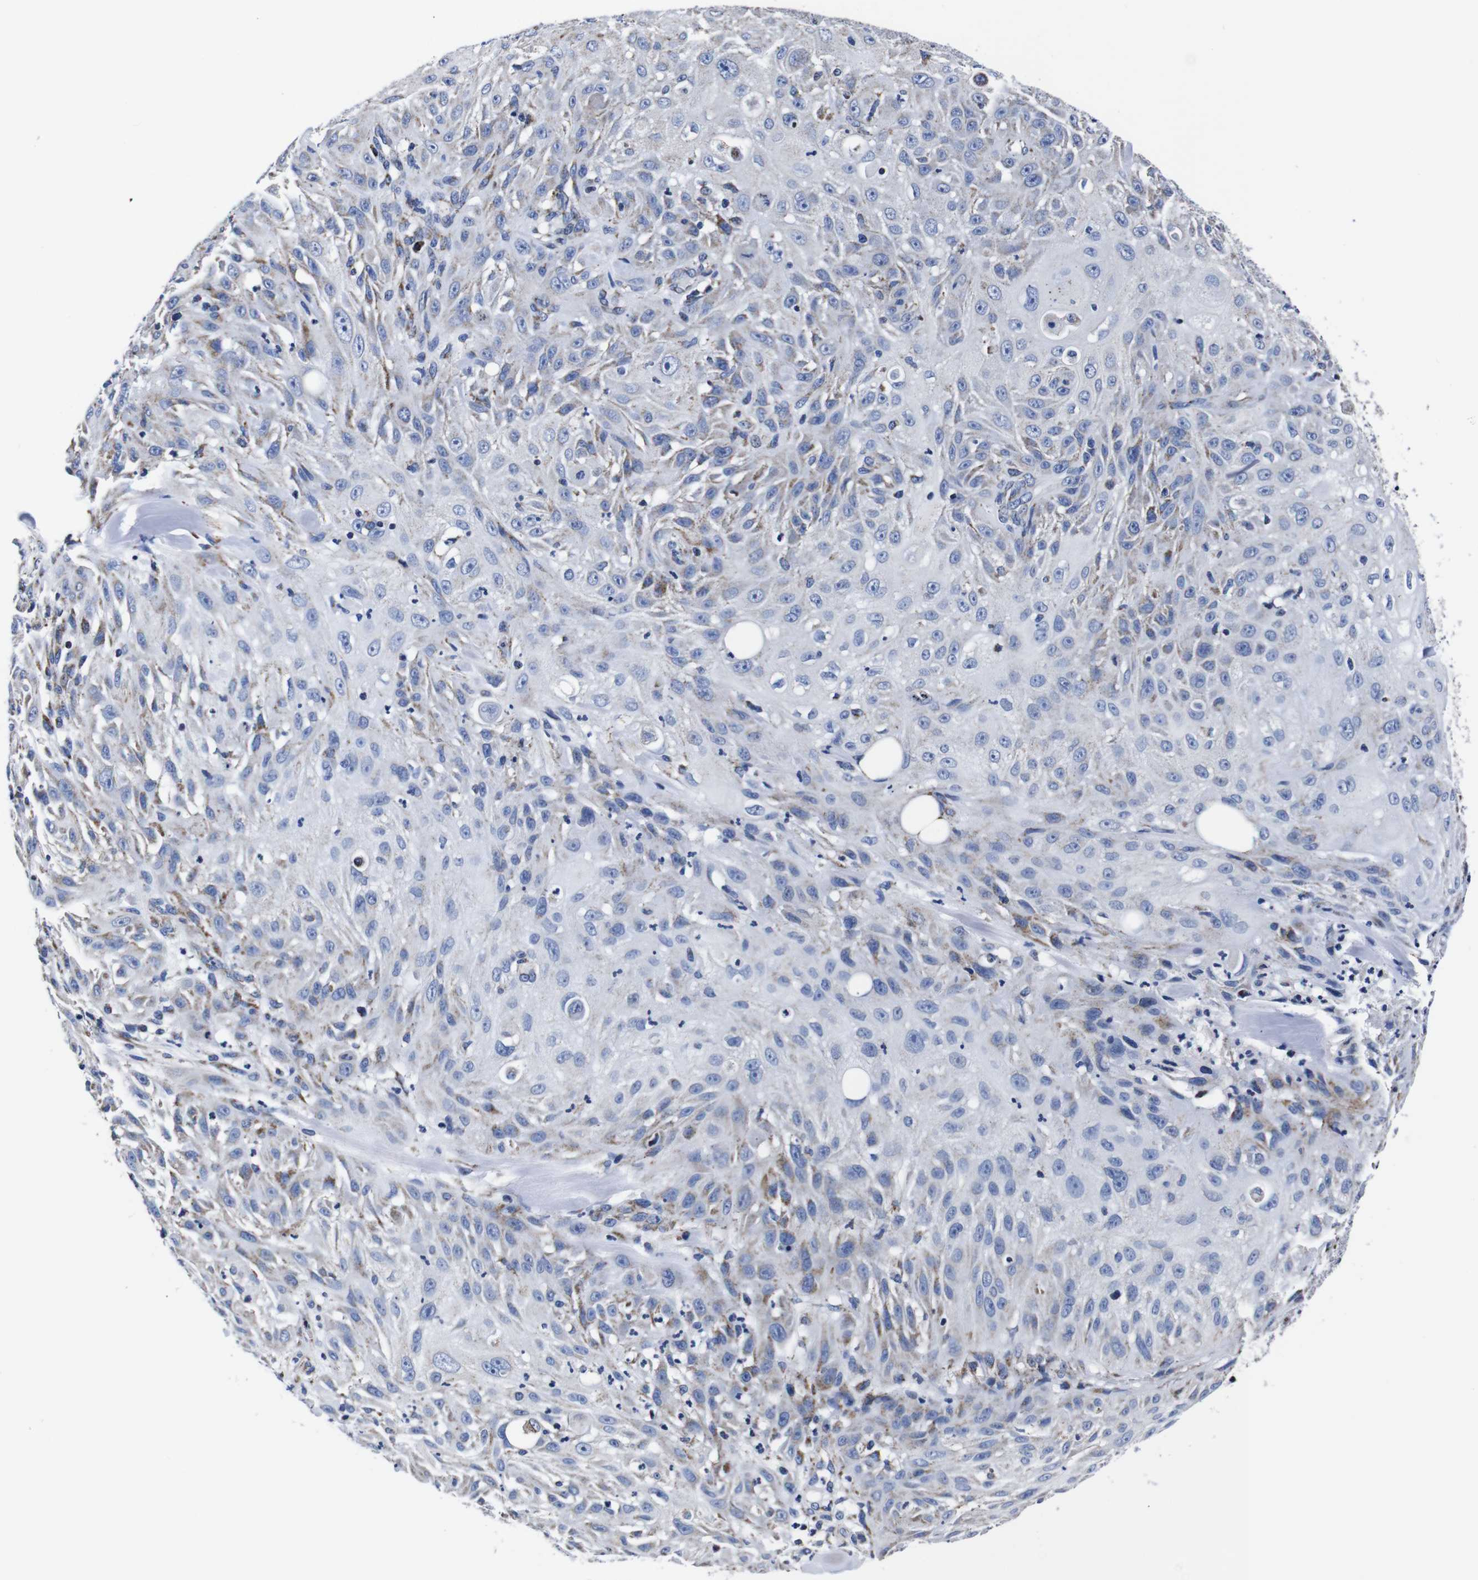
{"staining": {"intensity": "weak", "quantity": "<25%", "location": "cytoplasmic/membranous"}, "tissue": "skin cancer", "cell_type": "Tumor cells", "image_type": "cancer", "snomed": [{"axis": "morphology", "description": "Squamous cell carcinoma, NOS"}, {"axis": "topography", "description": "Skin"}], "caption": "IHC of skin squamous cell carcinoma exhibits no positivity in tumor cells. (Brightfield microscopy of DAB (3,3'-diaminobenzidine) IHC at high magnification).", "gene": "FKBP9", "patient": {"sex": "male", "age": 75}}